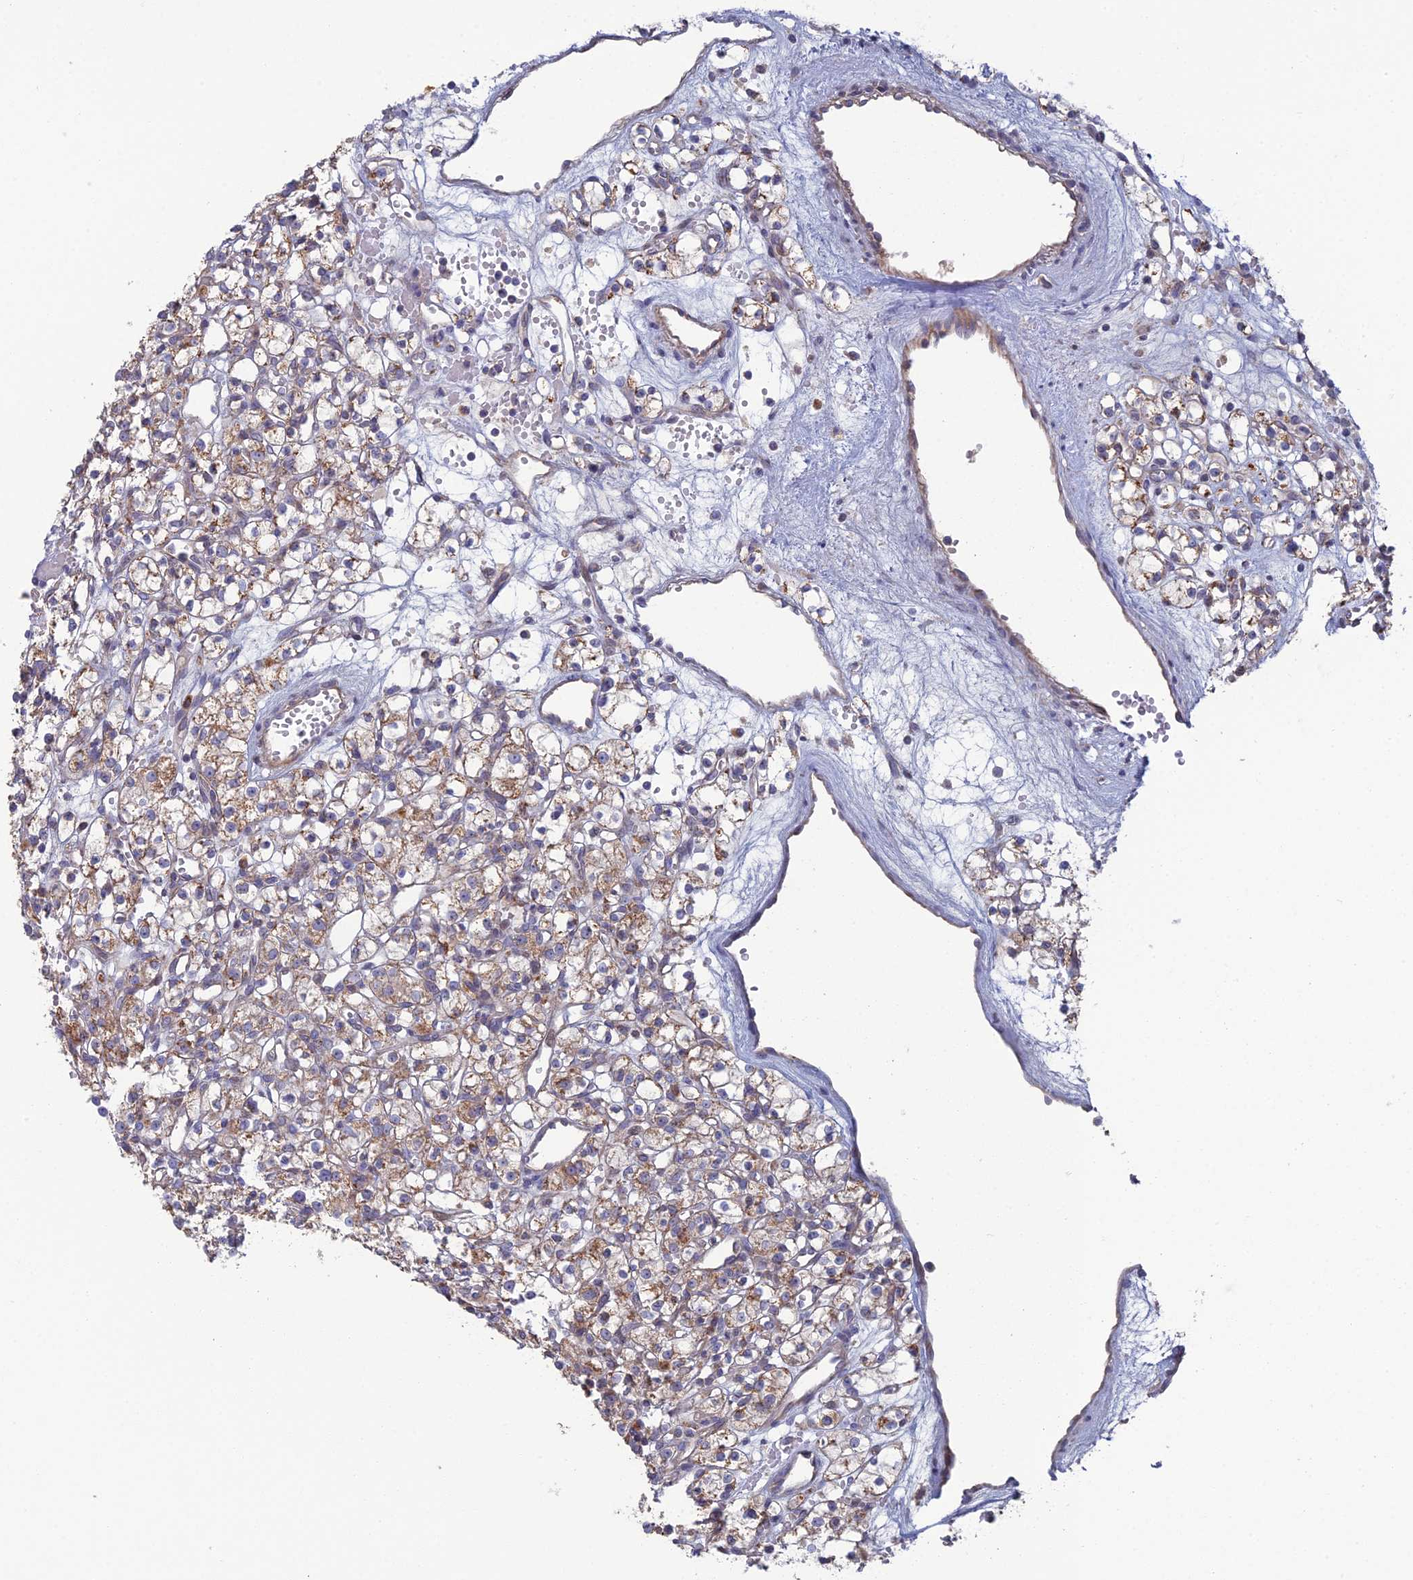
{"staining": {"intensity": "moderate", "quantity": ">75%", "location": "cytoplasmic/membranous"}, "tissue": "renal cancer", "cell_type": "Tumor cells", "image_type": "cancer", "snomed": [{"axis": "morphology", "description": "Adenocarcinoma, NOS"}, {"axis": "topography", "description": "Kidney"}], "caption": "Brown immunohistochemical staining in renal cancer reveals moderate cytoplasmic/membranous expression in approximately >75% of tumor cells.", "gene": "ARL16", "patient": {"sex": "female", "age": 59}}